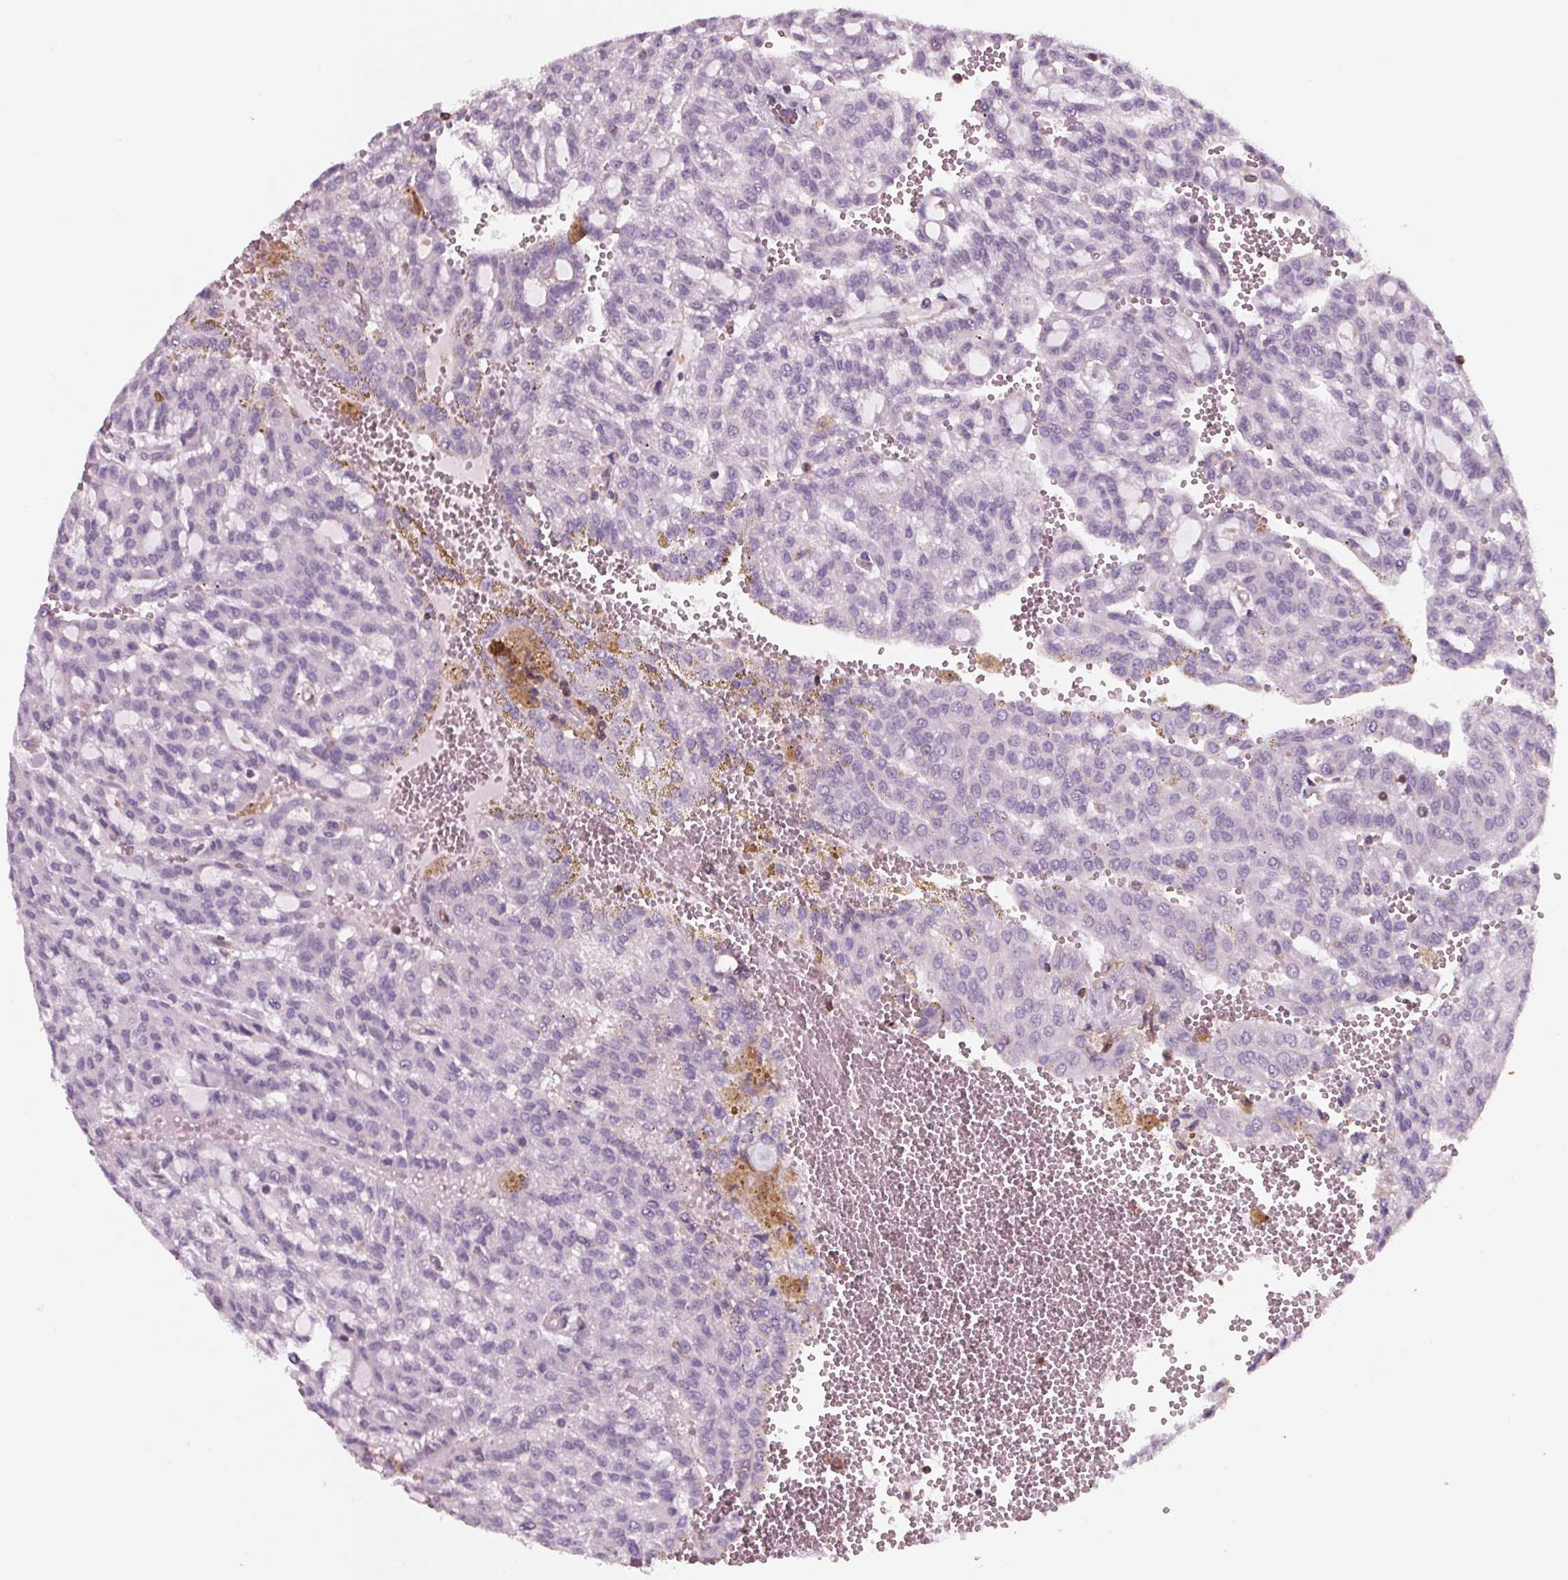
{"staining": {"intensity": "negative", "quantity": "none", "location": "none"}, "tissue": "renal cancer", "cell_type": "Tumor cells", "image_type": "cancer", "snomed": [{"axis": "morphology", "description": "Adenocarcinoma, NOS"}, {"axis": "topography", "description": "Kidney"}], "caption": "This is an IHC histopathology image of human renal adenocarcinoma. There is no positivity in tumor cells.", "gene": "ARHGAP25", "patient": {"sex": "male", "age": 63}}